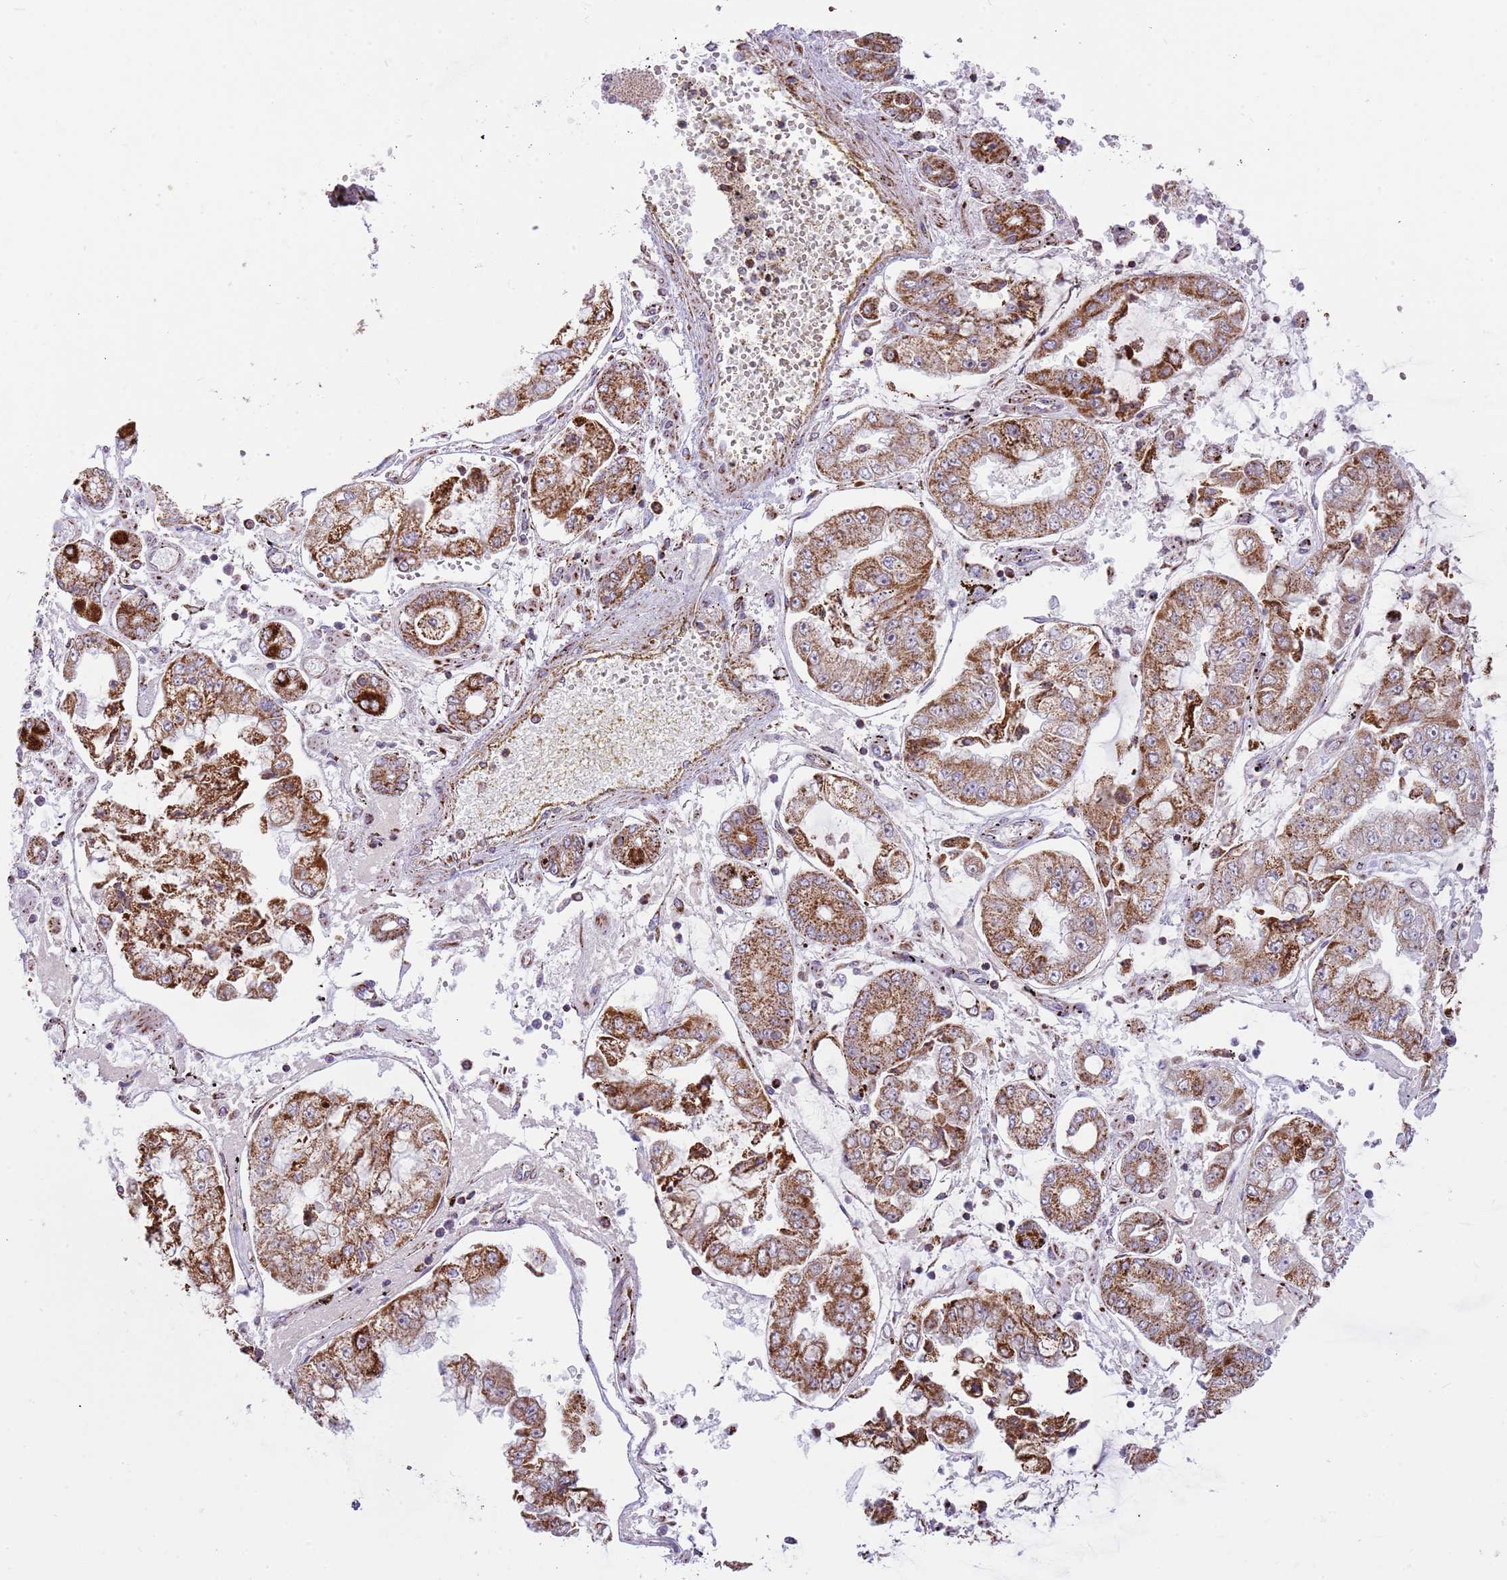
{"staining": {"intensity": "strong", "quantity": ">75%", "location": "cytoplasmic/membranous"}, "tissue": "stomach cancer", "cell_type": "Tumor cells", "image_type": "cancer", "snomed": [{"axis": "morphology", "description": "Adenocarcinoma, NOS"}, {"axis": "topography", "description": "Stomach"}], "caption": "Stomach cancer (adenocarcinoma) was stained to show a protein in brown. There is high levels of strong cytoplasmic/membranous positivity in about >75% of tumor cells.", "gene": "LHX6", "patient": {"sex": "male", "age": 76}}